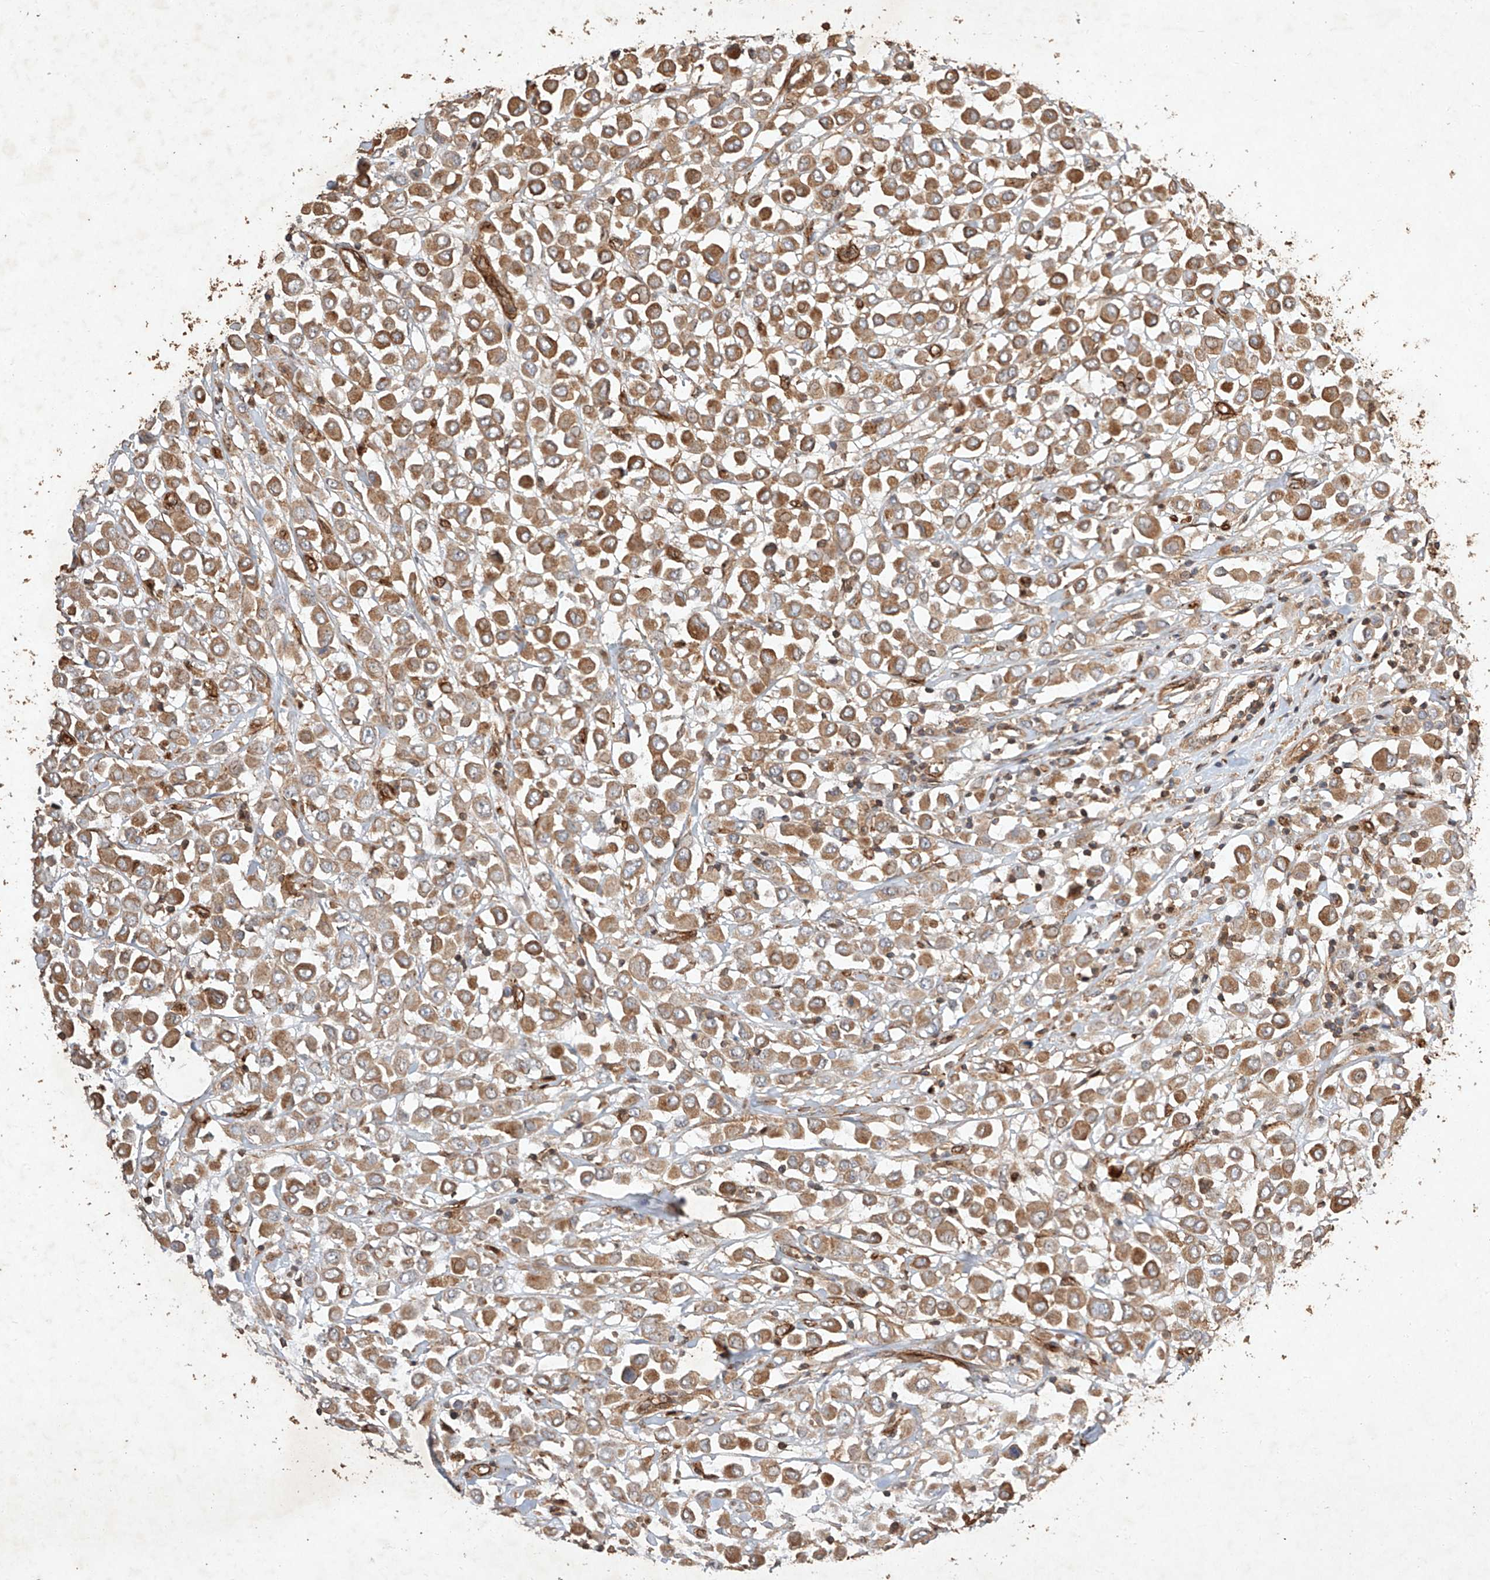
{"staining": {"intensity": "moderate", "quantity": ">75%", "location": "cytoplasmic/membranous"}, "tissue": "breast cancer", "cell_type": "Tumor cells", "image_type": "cancer", "snomed": [{"axis": "morphology", "description": "Duct carcinoma"}, {"axis": "topography", "description": "Breast"}], "caption": "The immunohistochemical stain shows moderate cytoplasmic/membranous expression in tumor cells of invasive ductal carcinoma (breast) tissue.", "gene": "GHDC", "patient": {"sex": "female", "age": 61}}